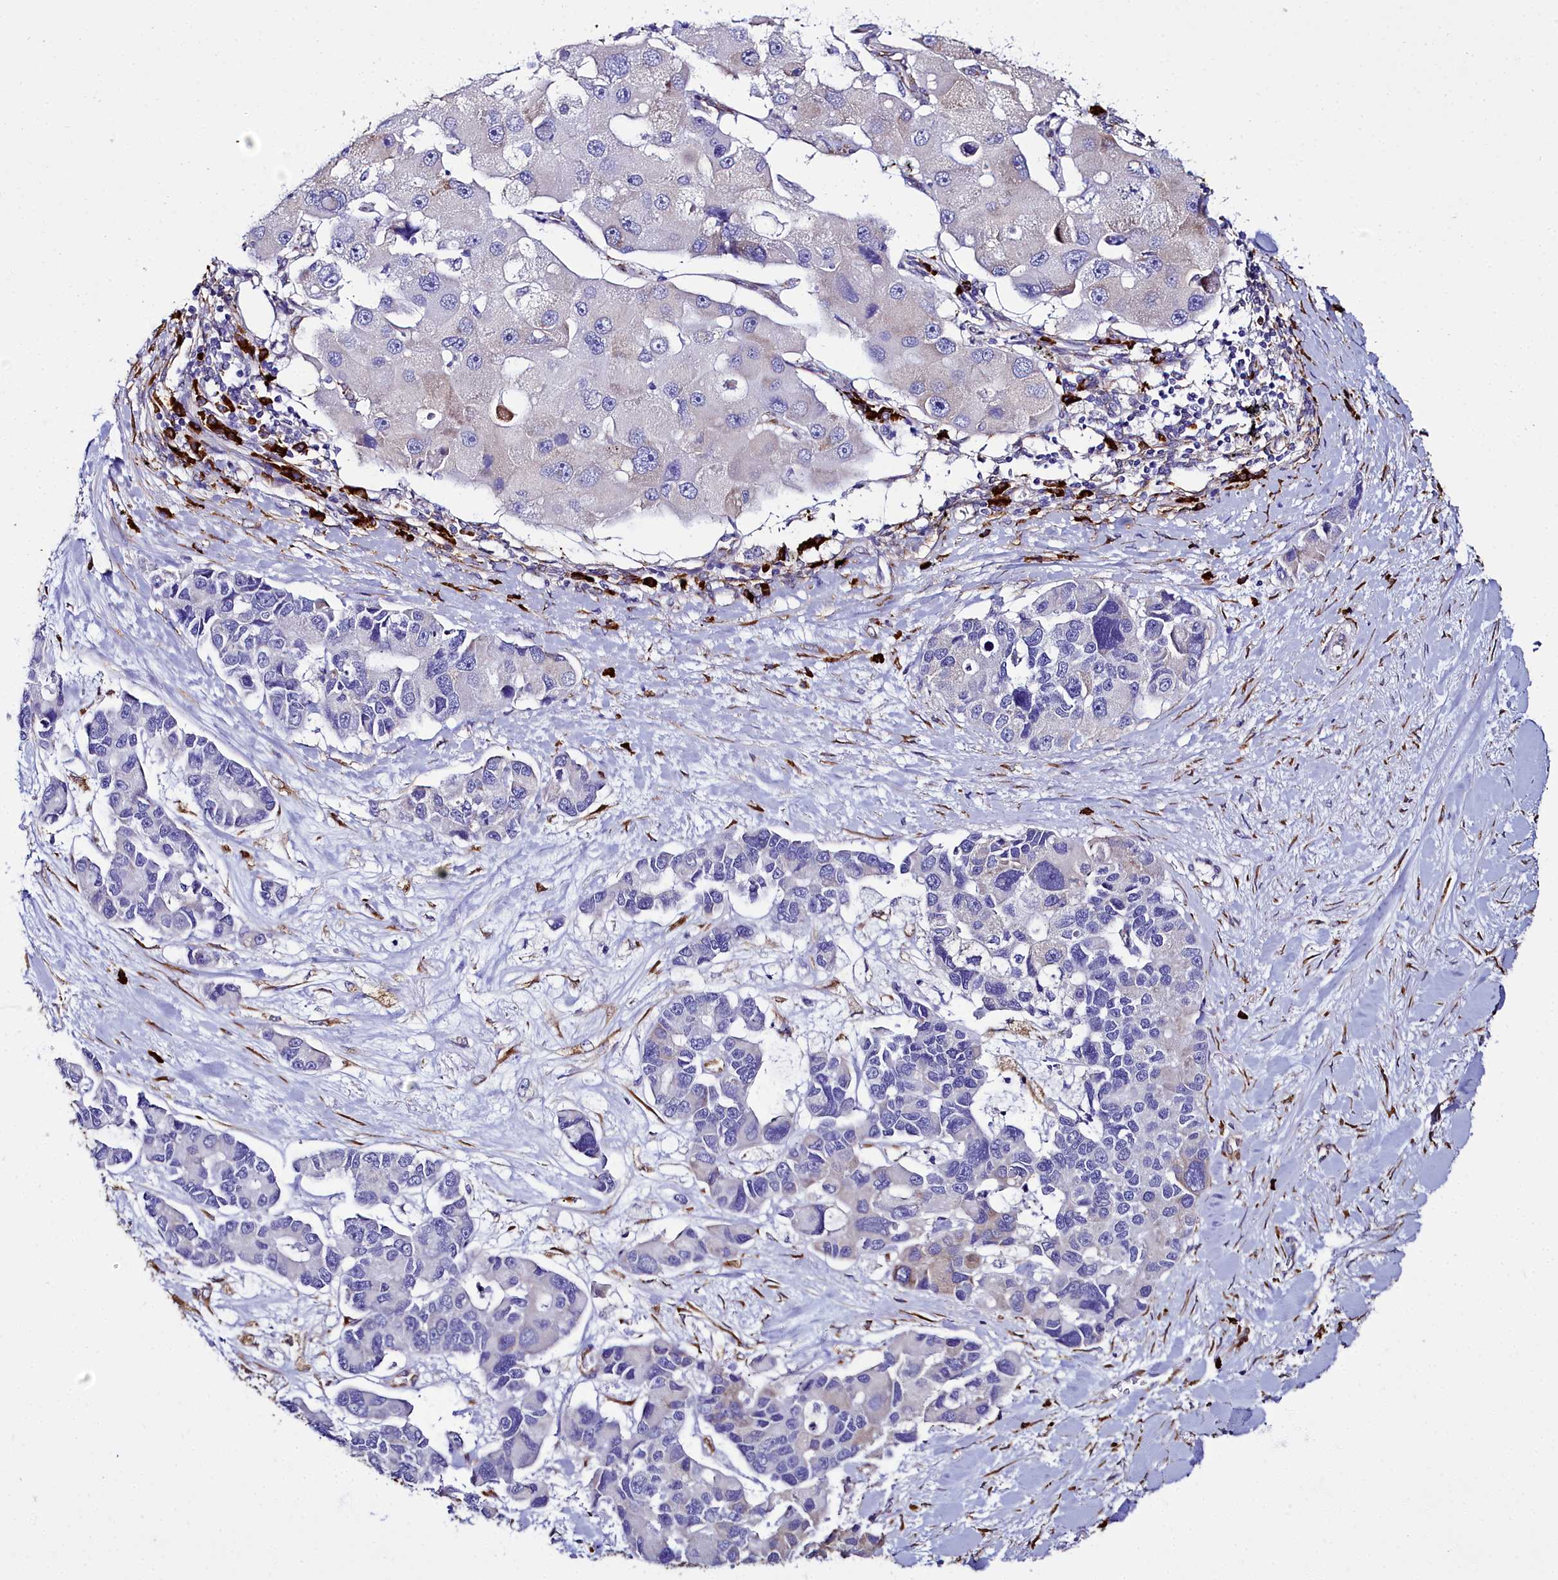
{"staining": {"intensity": "negative", "quantity": "none", "location": "none"}, "tissue": "lung cancer", "cell_type": "Tumor cells", "image_type": "cancer", "snomed": [{"axis": "morphology", "description": "Adenocarcinoma, NOS"}, {"axis": "topography", "description": "Lung"}], "caption": "This is an immunohistochemistry histopathology image of adenocarcinoma (lung). There is no staining in tumor cells.", "gene": "TXNDC5", "patient": {"sex": "female", "age": 54}}